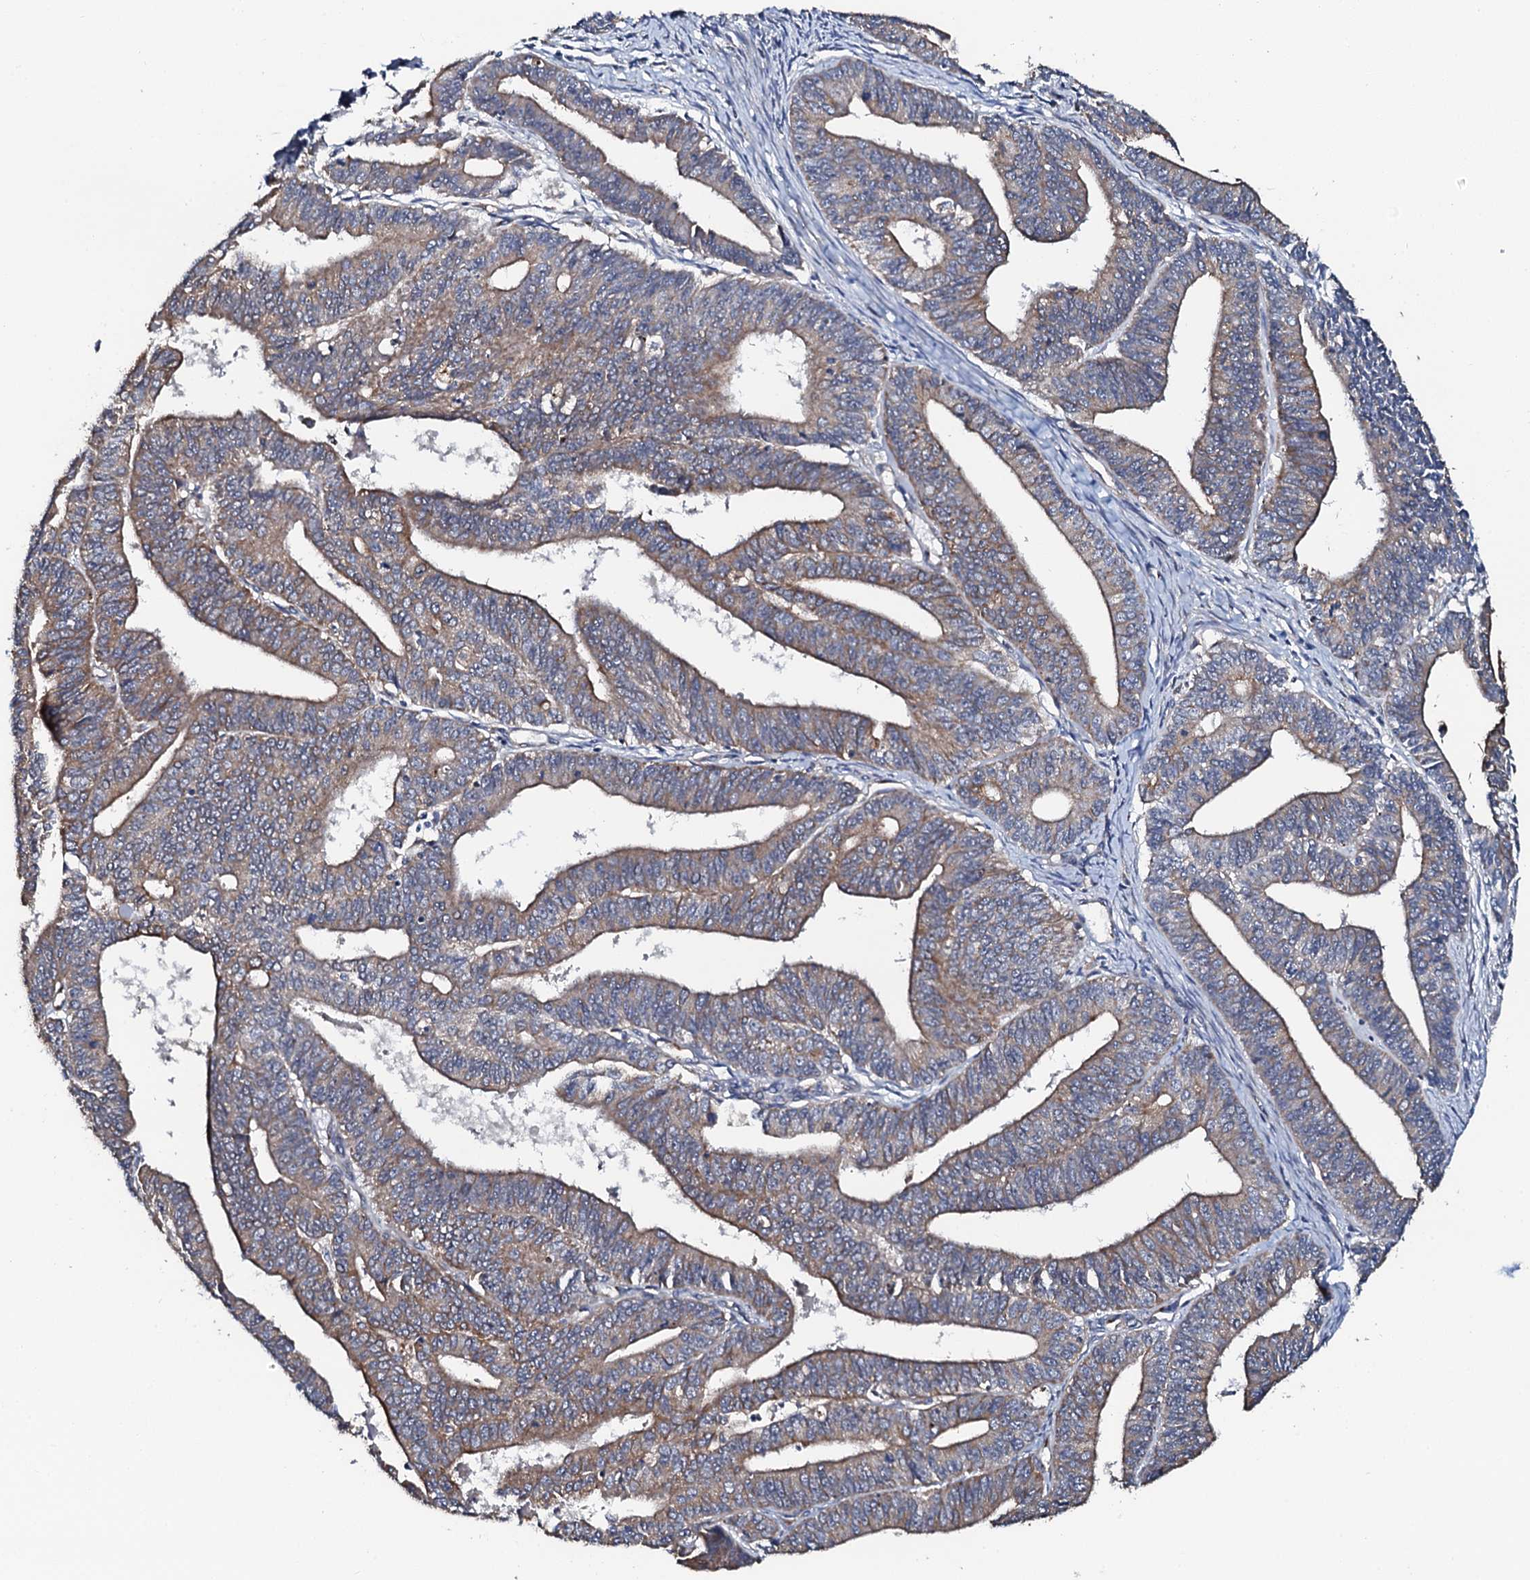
{"staining": {"intensity": "moderate", "quantity": "25%-75%", "location": "cytoplasmic/membranous"}, "tissue": "endometrial cancer", "cell_type": "Tumor cells", "image_type": "cancer", "snomed": [{"axis": "morphology", "description": "Adenocarcinoma, NOS"}, {"axis": "topography", "description": "Endometrium"}], "caption": "Brown immunohistochemical staining in human endometrial adenocarcinoma reveals moderate cytoplasmic/membranous staining in approximately 25%-75% of tumor cells.", "gene": "GLCE", "patient": {"sex": "female", "age": 73}}